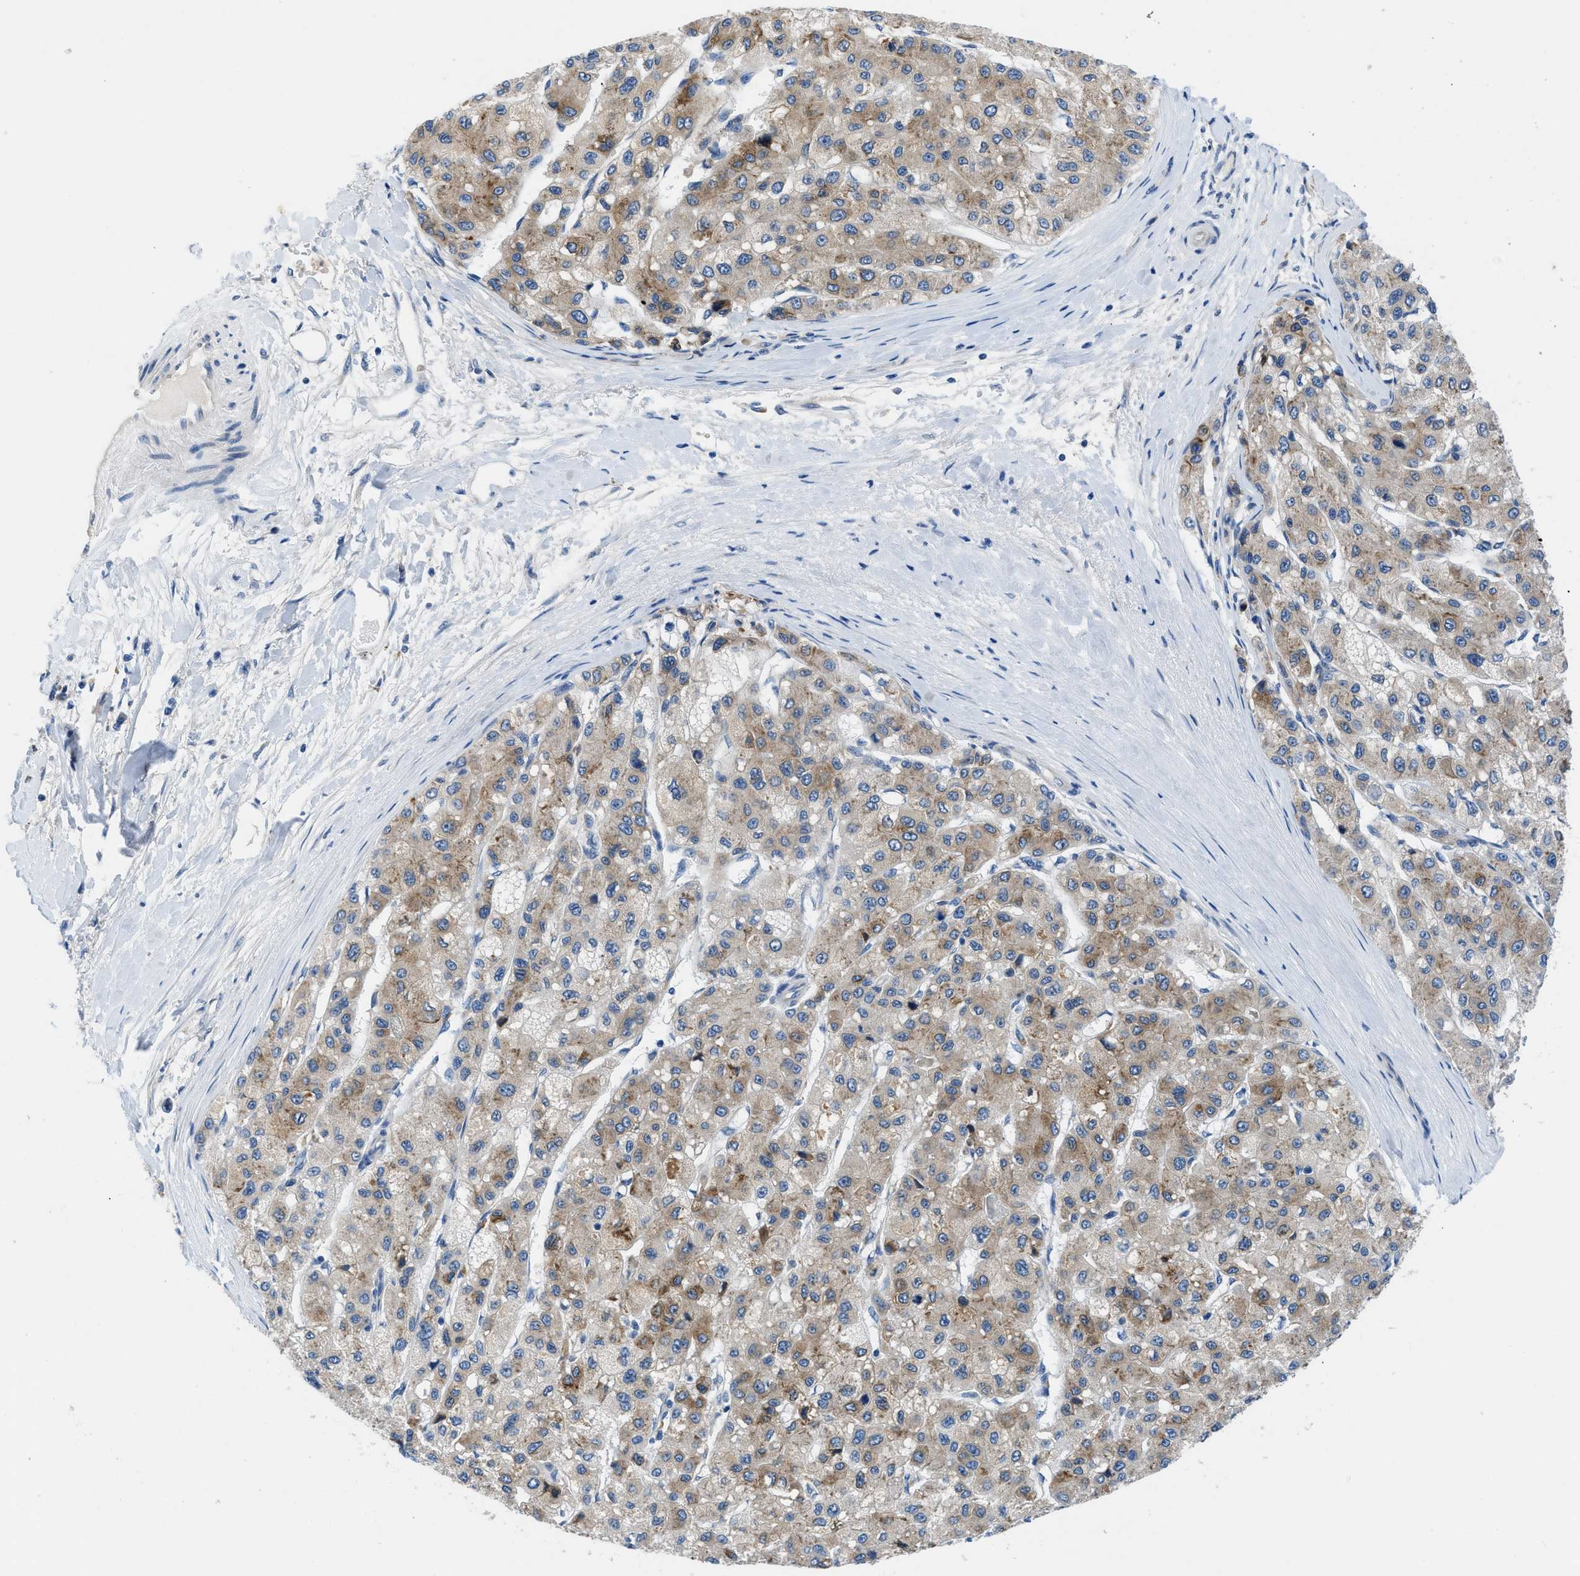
{"staining": {"intensity": "moderate", "quantity": ">75%", "location": "cytoplasmic/membranous"}, "tissue": "liver cancer", "cell_type": "Tumor cells", "image_type": "cancer", "snomed": [{"axis": "morphology", "description": "Carcinoma, Hepatocellular, NOS"}, {"axis": "topography", "description": "Liver"}], "caption": "Protein staining demonstrates moderate cytoplasmic/membranous staining in approximately >75% of tumor cells in liver cancer (hepatocellular carcinoma). The staining was performed using DAB (3,3'-diaminobenzidine), with brown indicating positive protein expression. Nuclei are stained blue with hematoxylin.", "gene": "PGR", "patient": {"sex": "male", "age": 80}}